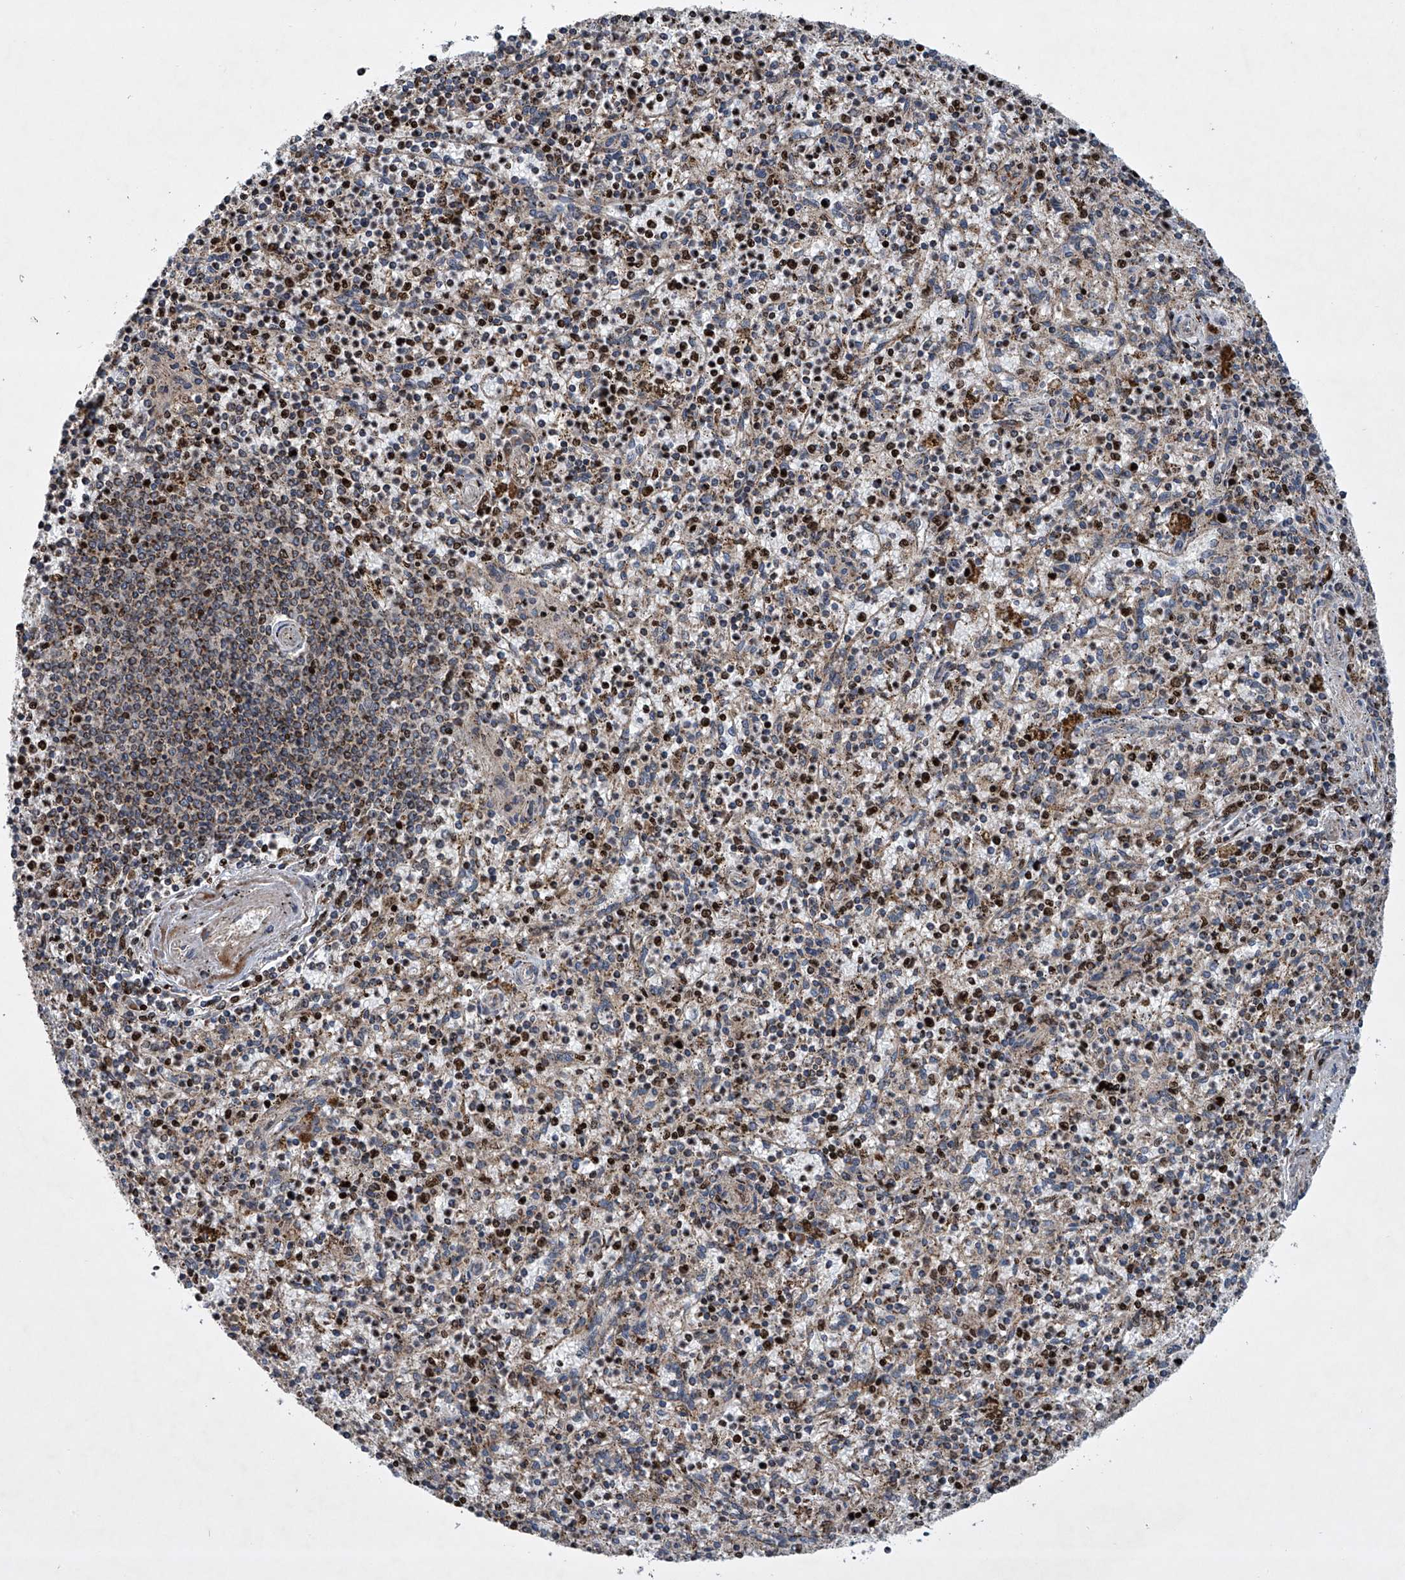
{"staining": {"intensity": "strong", "quantity": "<25%", "location": "nuclear"}, "tissue": "spleen", "cell_type": "Cells in red pulp", "image_type": "normal", "snomed": [{"axis": "morphology", "description": "Normal tissue, NOS"}, {"axis": "topography", "description": "Spleen"}], "caption": "The image exhibits staining of benign spleen, revealing strong nuclear protein expression (brown color) within cells in red pulp.", "gene": "STRADA", "patient": {"sex": "male", "age": 72}}